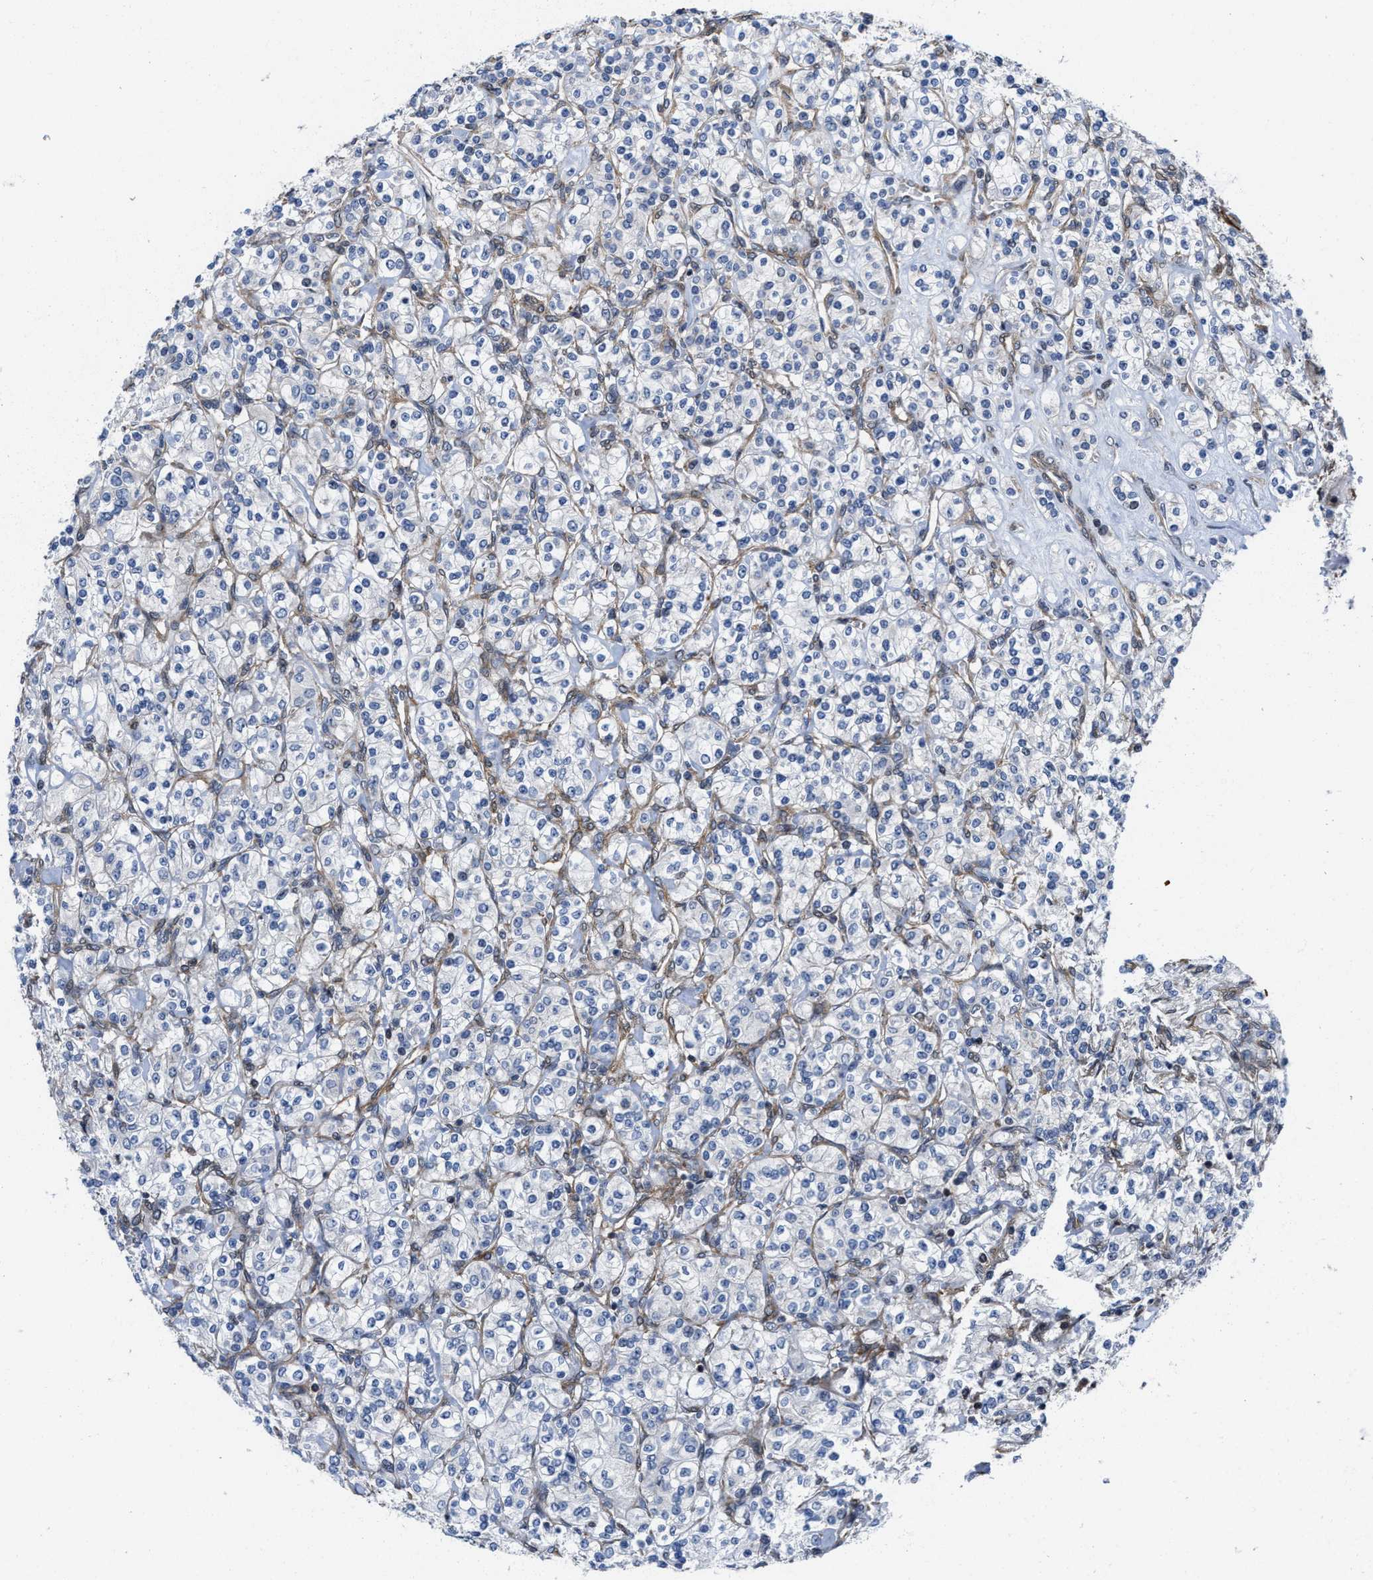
{"staining": {"intensity": "negative", "quantity": "none", "location": "none"}, "tissue": "renal cancer", "cell_type": "Tumor cells", "image_type": "cancer", "snomed": [{"axis": "morphology", "description": "Adenocarcinoma, NOS"}, {"axis": "topography", "description": "Kidney"}], "caption": "Immunohistochemical staining of renal cancer (adenocarcinoma) reveals no significant expression in tumor cells.", "gene": "TGFB1I1", "patient": {"sex": "male", "age": 77}}